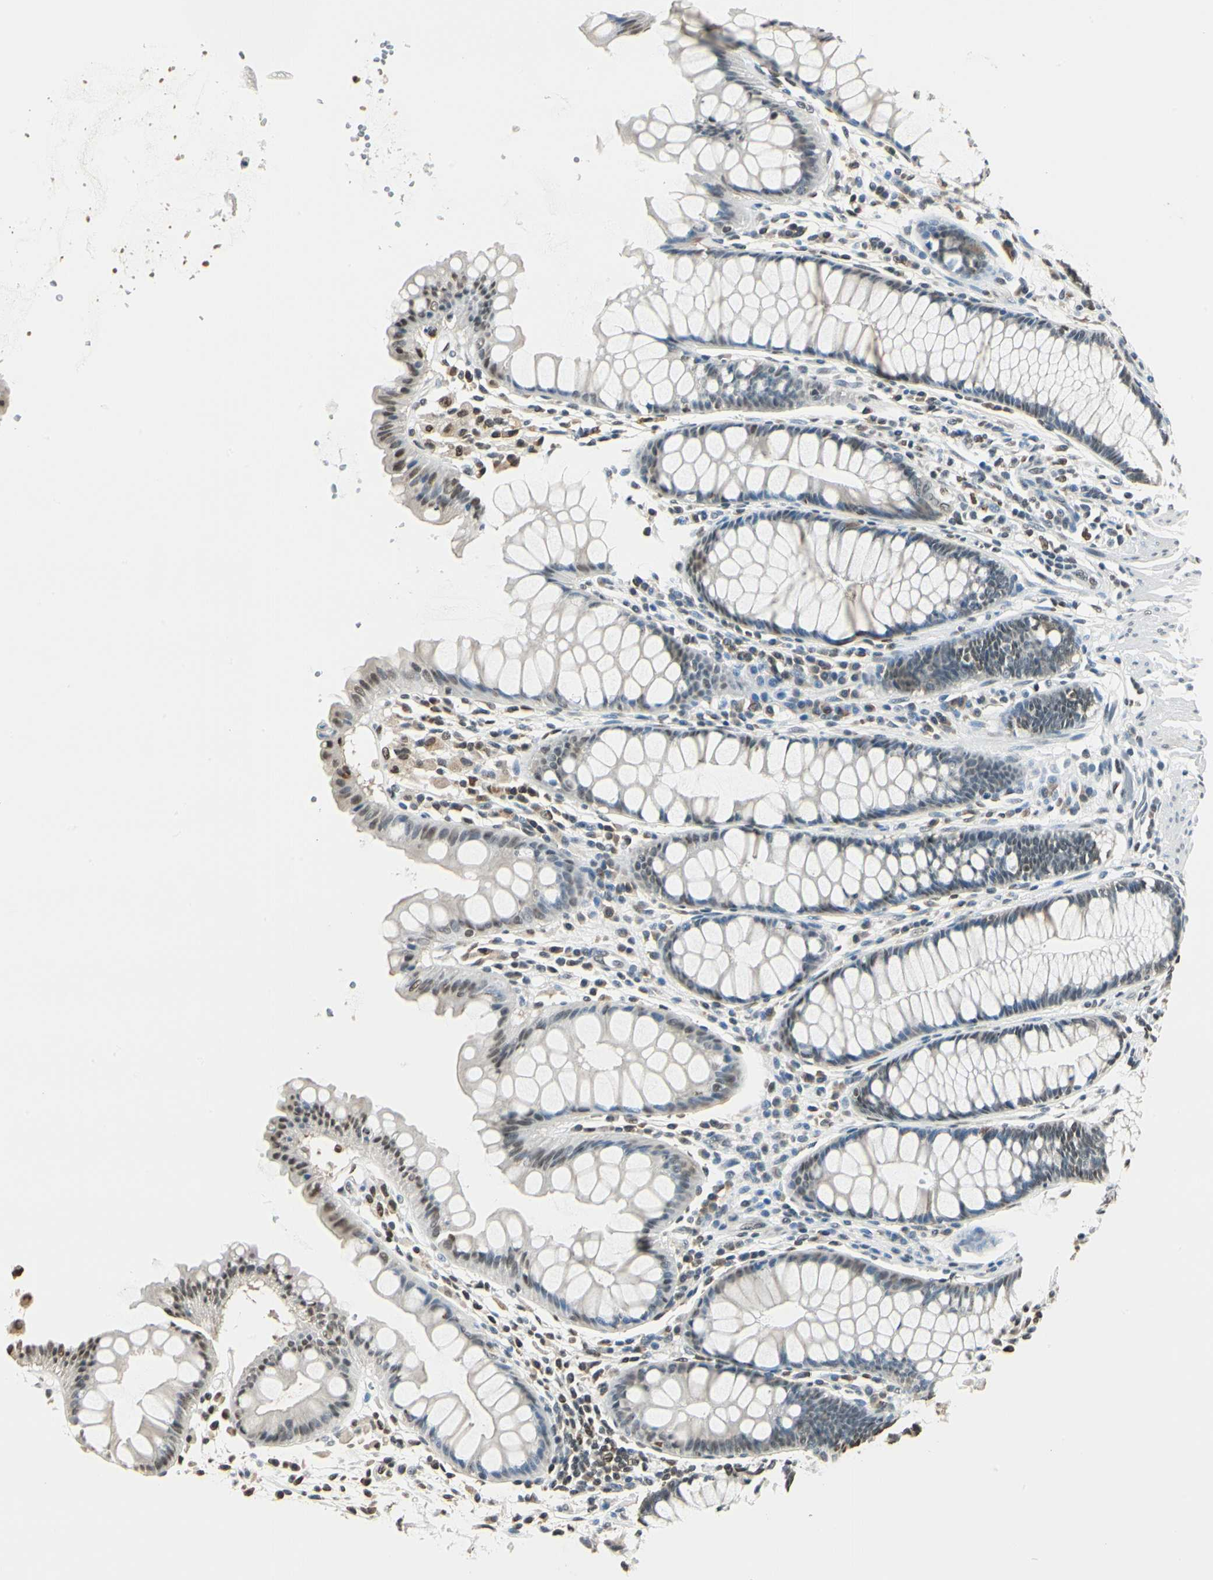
{"staining": {"intensity": "moderate", "quantity": "25%-75%", "location": "nuclear"}, "tissue": "rectum", "cell_type": "Glandular cells", "image_type": "normal", "snomed": [{"axis": "morphology", "description": "Normal tissue, NOS"}, {"axis": "topography", "description": "Rectum"}], "caption": "Moderate nuclear protein expression is identified in about 25%-75% of glandular cells in rectum.", "gene": "FANCG", "patient": {"sex": "male", "age": 77}}